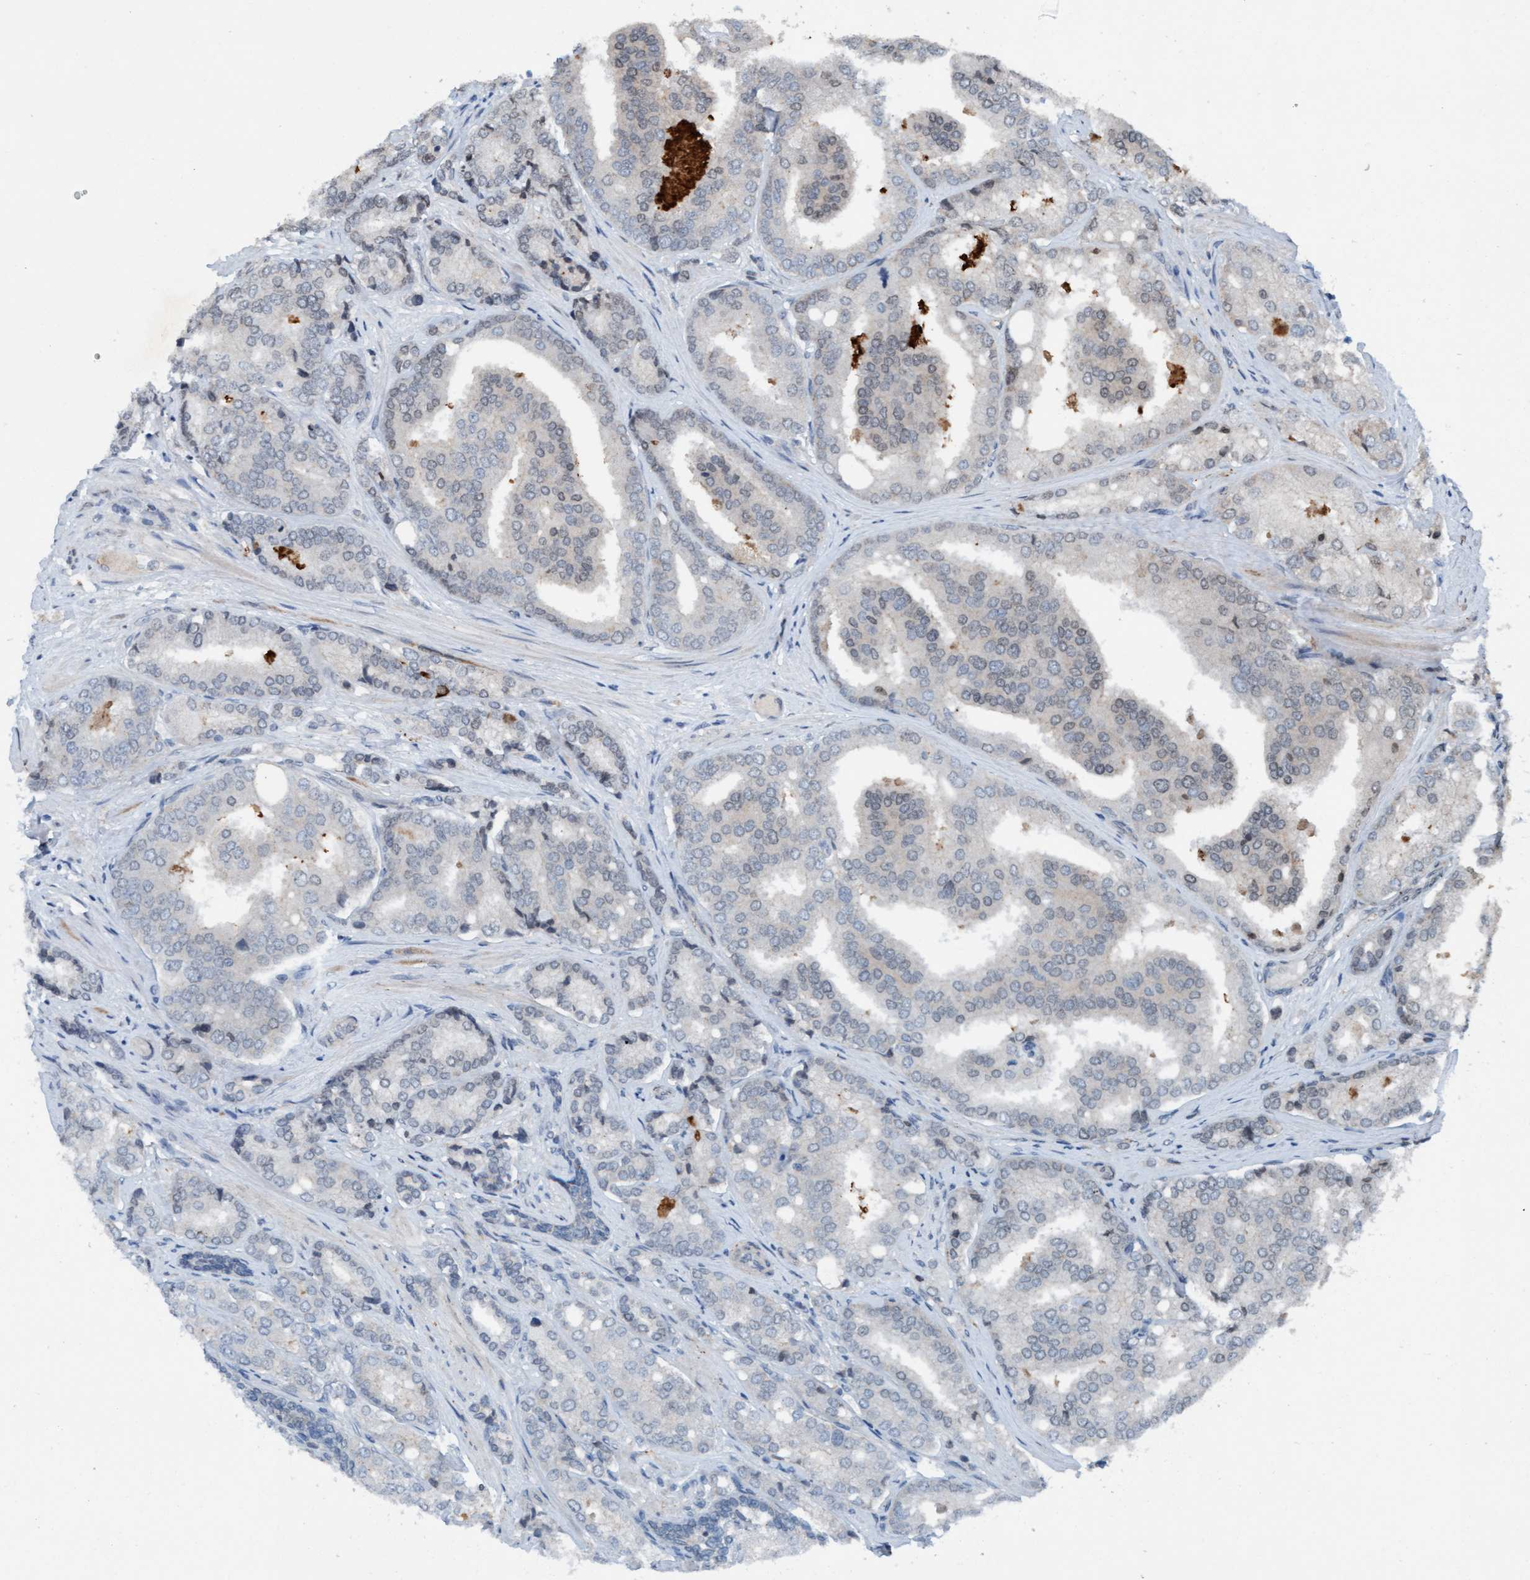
{"staining": {"intensity": "negative", "quantity": "none", "location": "none"}, "tissue": "prostate cancer", "cell_type": "Tumor cells", "image_type": "cancer", "snomed": [{"axis": "morphology", "description": "Adenocarcinoma, High grade"}, {"axis": "topography", "description": "Prostate"}], "caption": "Immunohistochemical staining of prostate cancer (high-grade adenocarcinoma) demonstrates no significant staining in tumor cells.", "gene": "PLXNB2", "patient": {"sex": "male", "age": 50}}